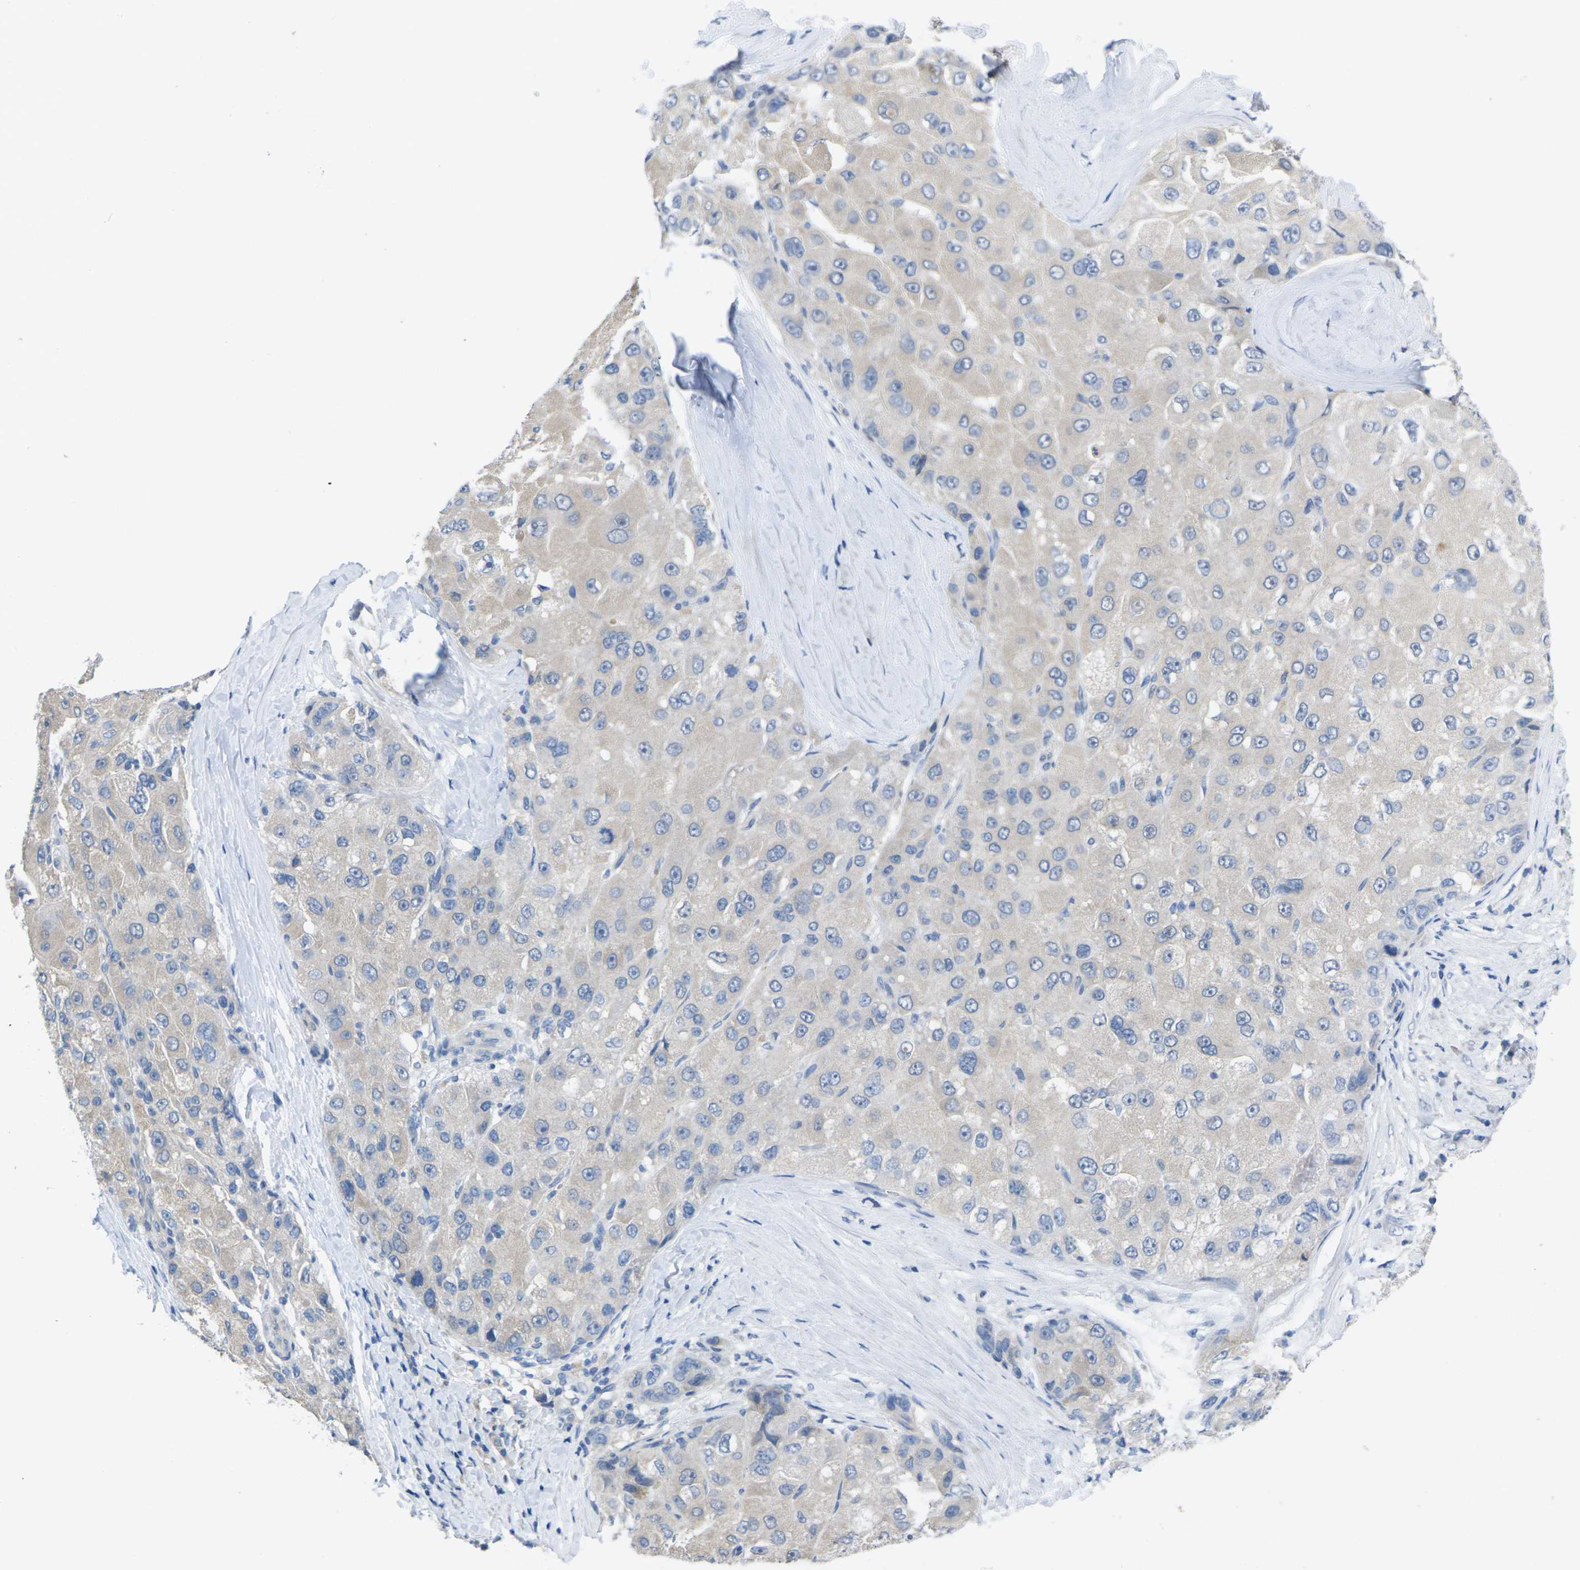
{"staining": {"intensity": "weak", "quantity": "25%-75%", "location": "cytoplasmic/membranous"}, "tissue": "liver cancer", "cell_type": "Tumor cells", "image_type": "cancer", "snomed": [{"axis": "morphology", "description": "Carcinoma, Hepatocellular, NOS"}, {"axis": "topography", "description": "Liver"}], "caption": "A brown stain labels weak cytoplasmic/membranous staining of a protein in human liver cancer tumor cells. The staining was performed using DAB, with brown indicating positive protein expression. Nuclei are stained blue with hematoxylin.", "gene": "TNNI3", "patient": {"sex": "male", "age": 80}}